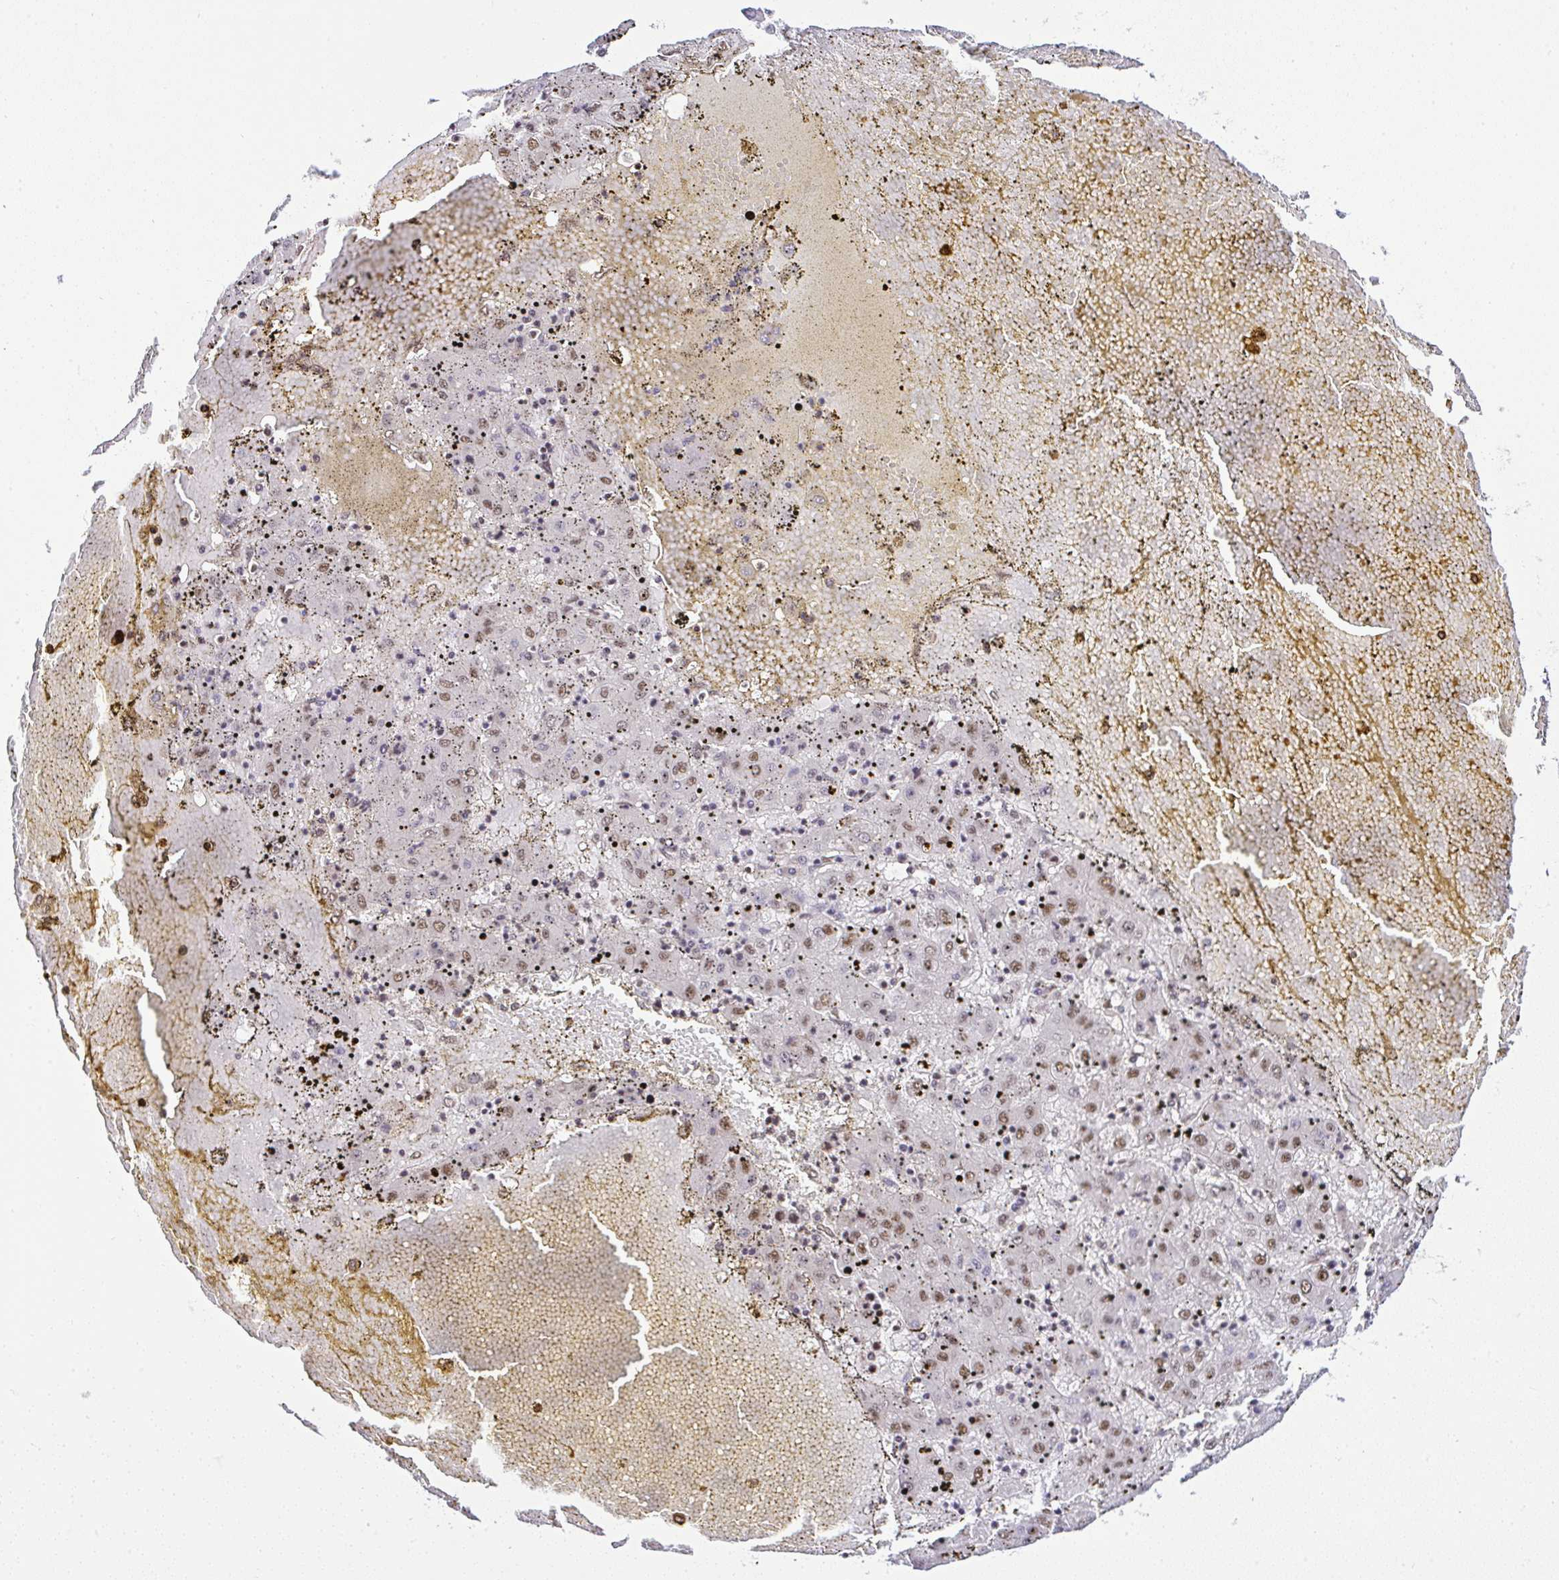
{"staining": {"intensity": "moderate", "quantity": ">75%", "location": "nuclear"}, "tissue": "liver cancer", "cell_type": "Tumor cells", "image_type": "cancer", "snomed": [{"axis": "morphology", "description": "Carcinoma, Hepatocellular, NOS"}, {"axis": "topography", "description": "Liver"}], "caption": "Human hepatocellular carcinoma (liver) stained with a protein marker shows moderate staining in tumor cells.", "gene": "PTPN2", "patient": {"sex": "male", "age": 72}}